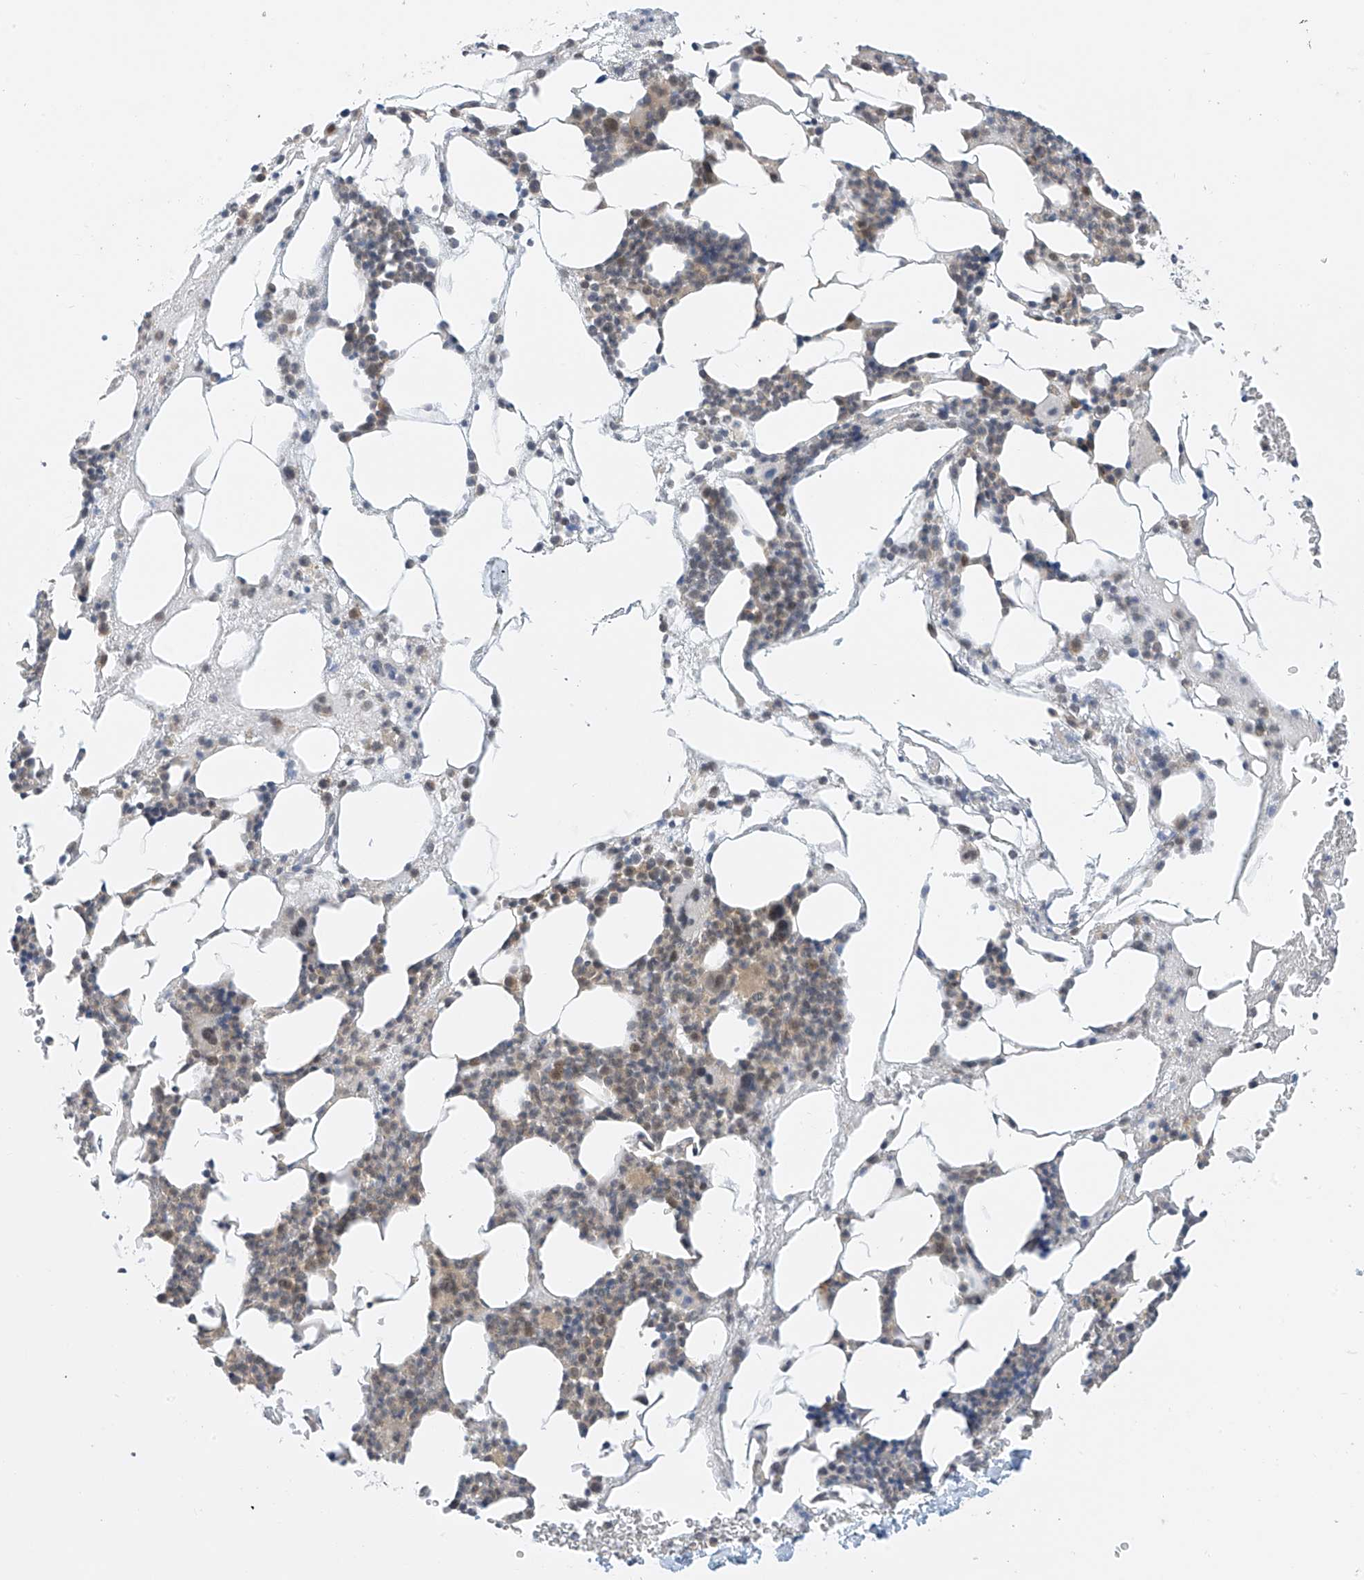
{"staining": {"intensity": "moderate", "quantity": "<25%", "location": "nuclear"}, "tissue": "bone marrow", "cell_type": "Hematopoietic cells", "image_type": "normal", "snomed": [{"axis": "morphology", "description": "Normal tissue, NOS"}, {"axis": "morphology", "description": "Inflammation, NOS"}, {"axis": "topography", "description": "Bone marrow"}], "caption": "The immunohistochemical stain labels moderate nuclear staining in hematopoietic cells of benign bone marrow. The staining was performed using DAB, with brown indicating positive protein expression. Nuclei are stained blue with hematoxylin.", "gene": "APLF", "patient": {"sex": "female", "age": 78}}